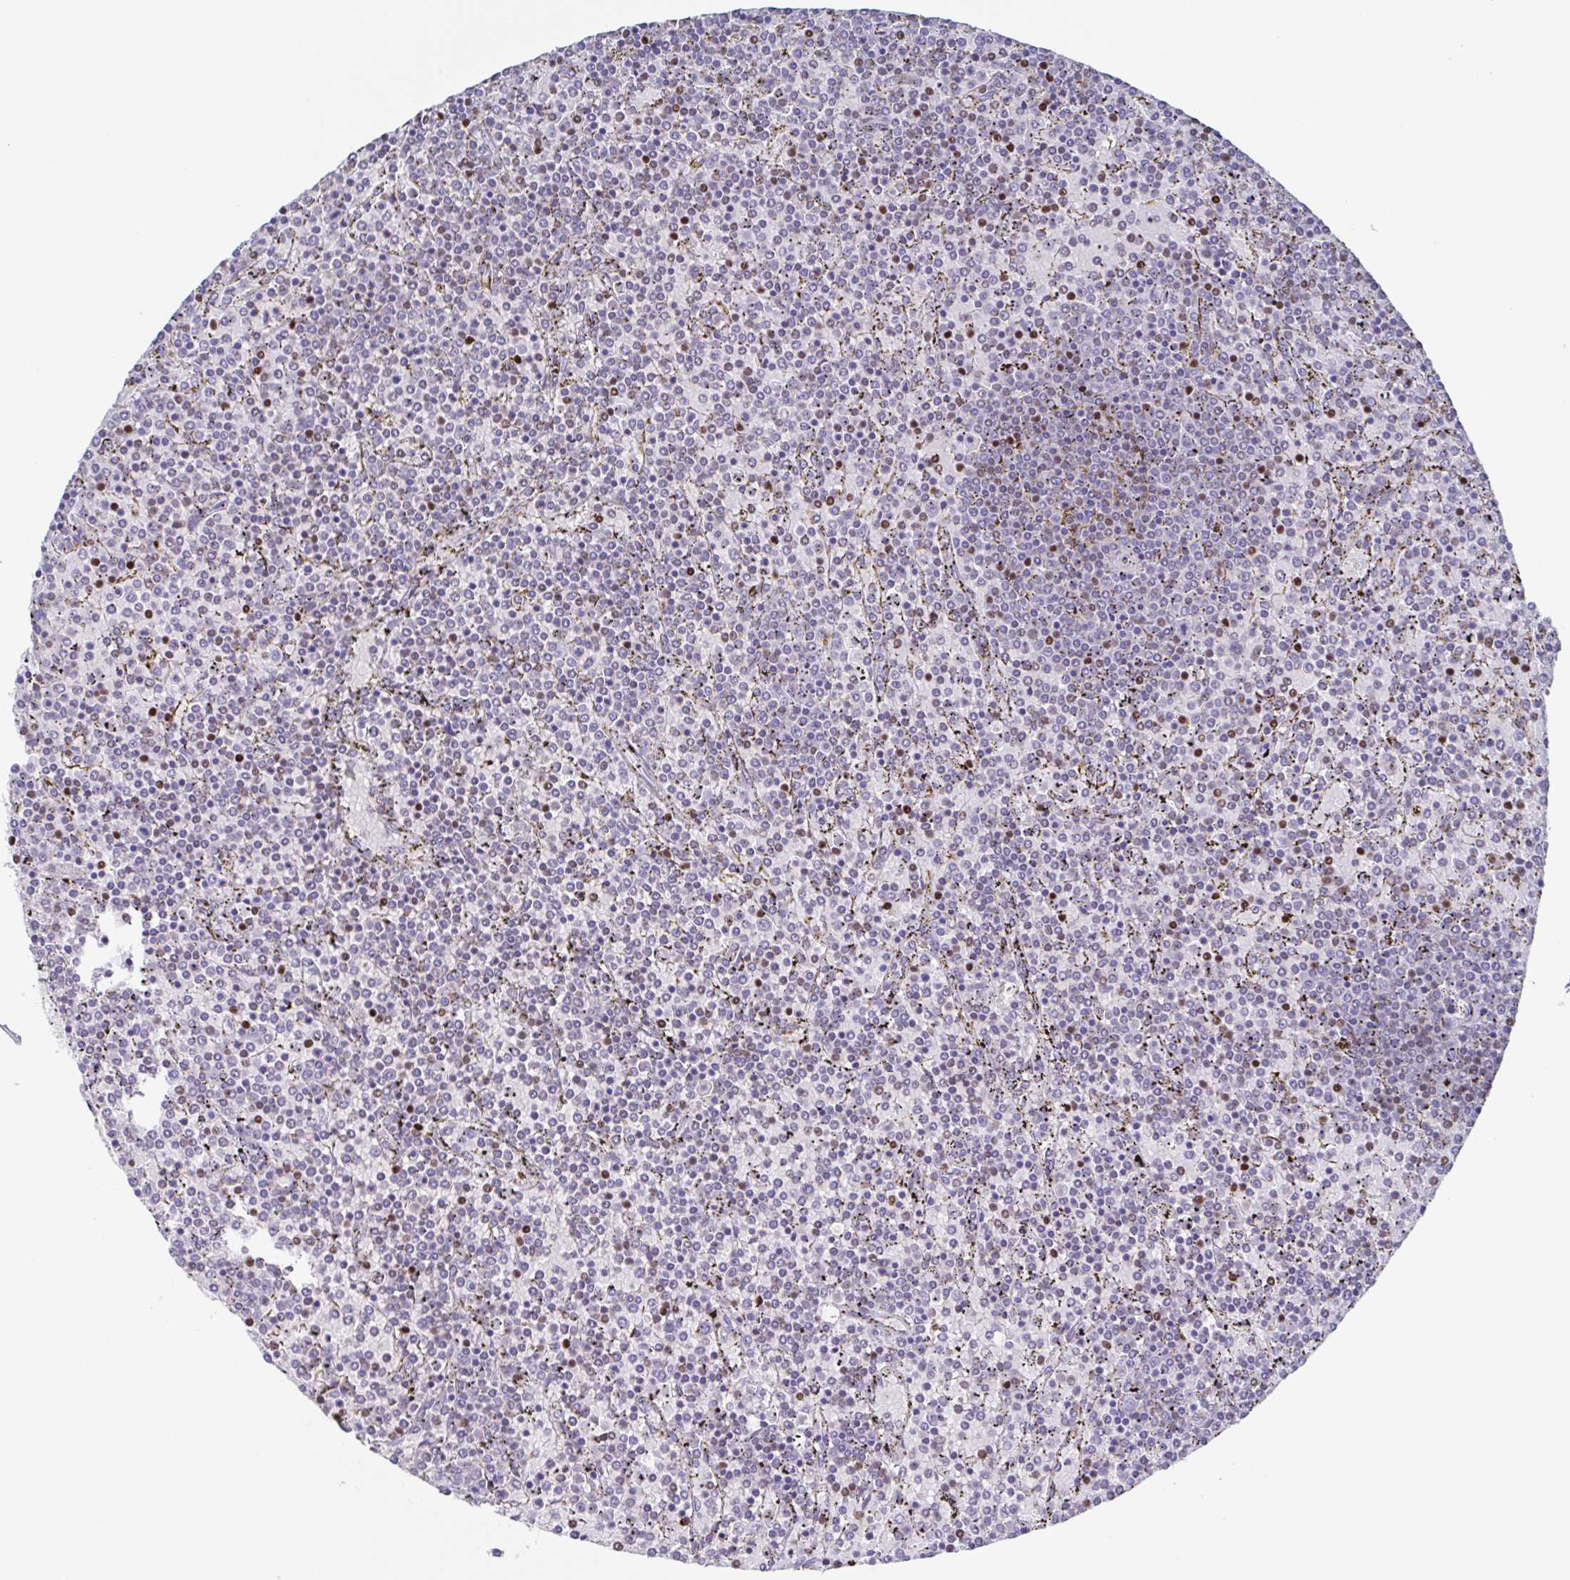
{"staining": {"intensity": "negative", "quantity": "none", "location": "none"}, "tissue": "lymphoma", "cell_type": "Tumor cells", "image_type": "cancer", "snomed": [{"axis": "morphology", "description": "Malignant lymphoma, non-Hodgkin's type, Low grade"}, {"axis": "topography", "description": "Spleen"}], "caption": "Tumor cells show no significant expression in lymphoma. (DAB (3,3'-diaminobenzidine) IHC with hematoxylin counter stain).", "gene": "PBOV1", "patient": {"sex": "female", "age": 77}}